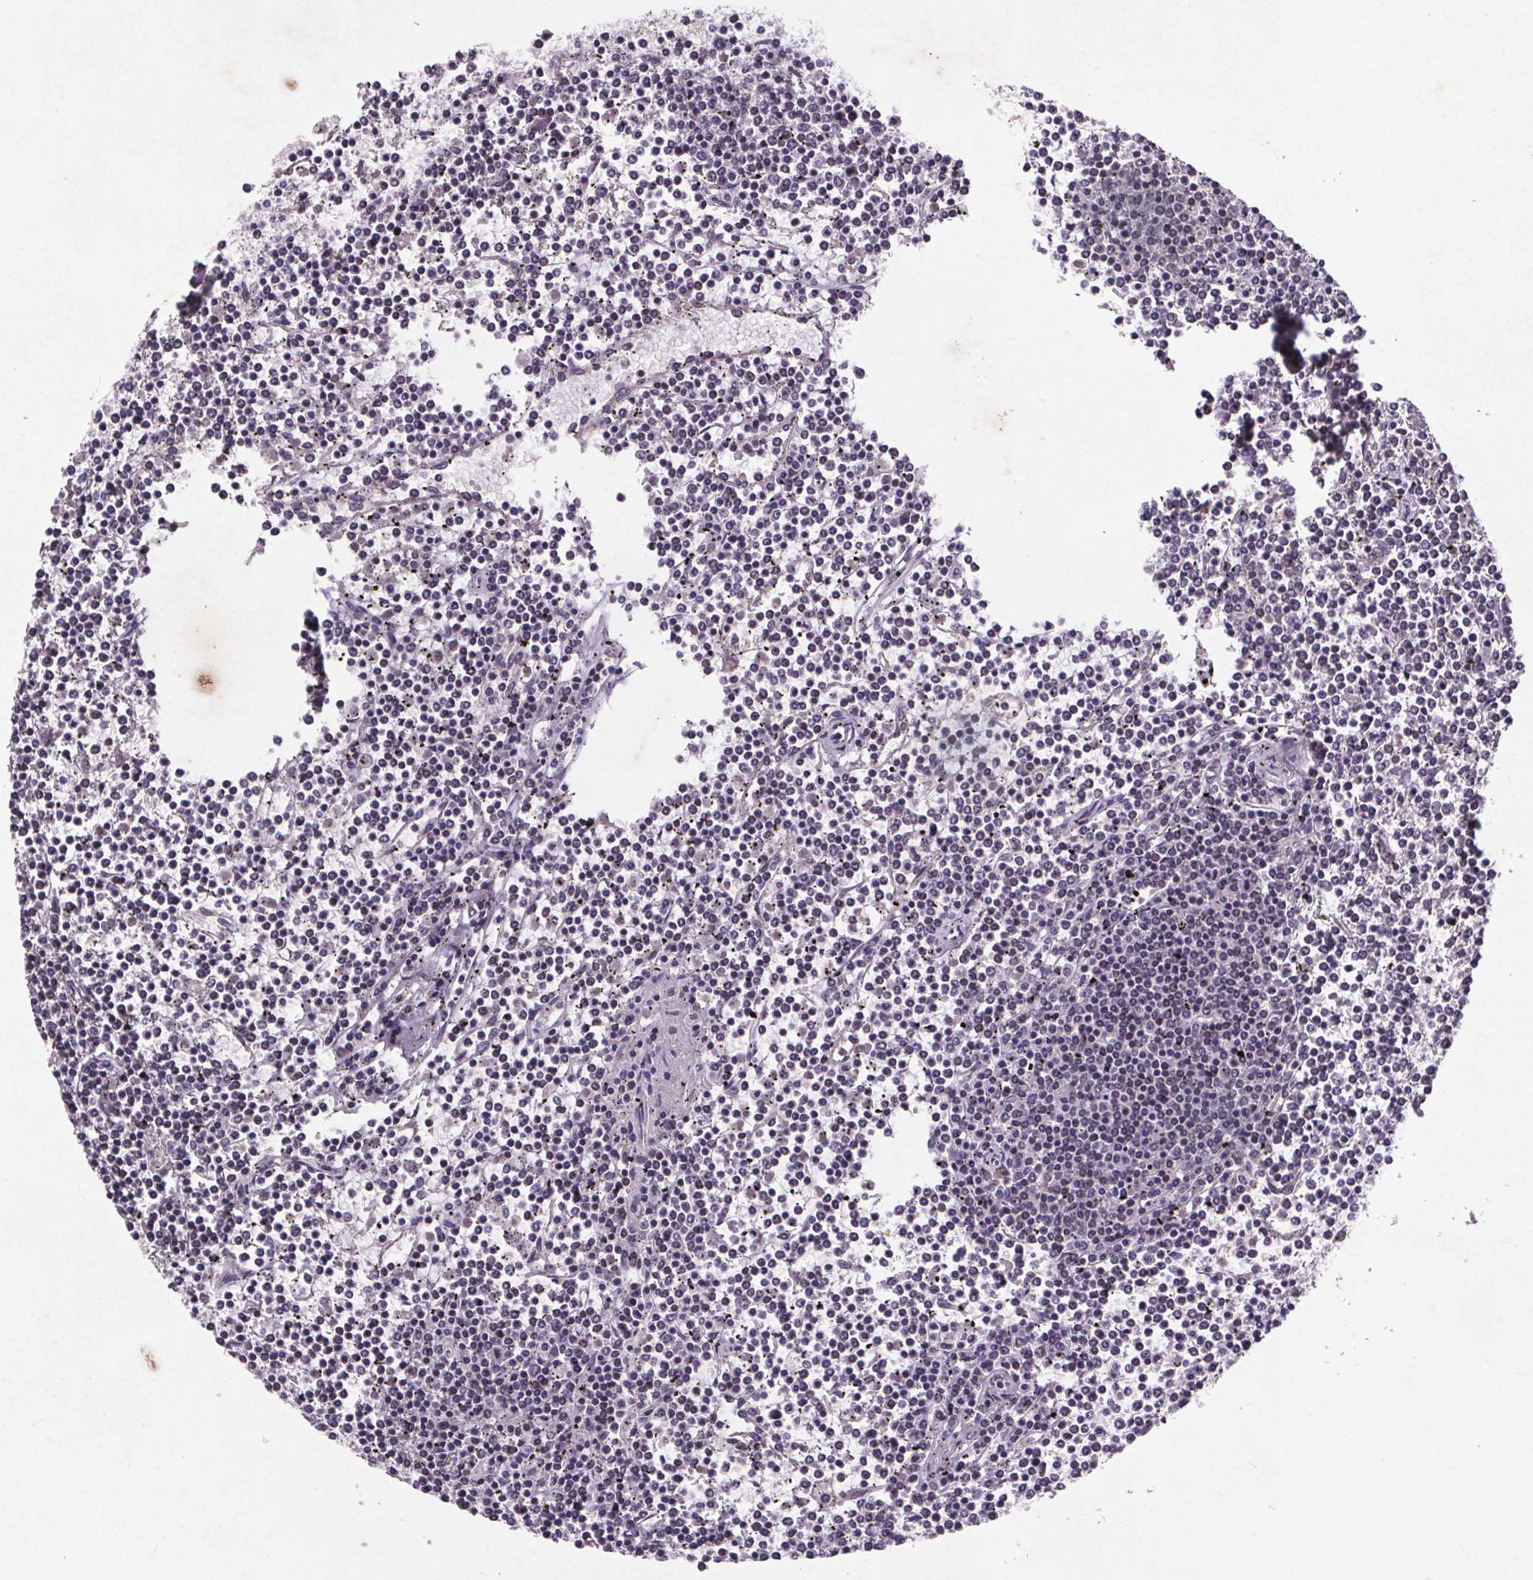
{"staining": {"intensity": "negative", "quantity": "none", "location": "none"}, "tissue": "lymphoma", "cell_type": "Tumor cells", "image_type": "cancer", "snomed": [{"axis": "morphology", "description": "Malignant lymphoma, non-Hodgkin's type, Low grade"}, {"axis": "topography", "description": "Spleen"}], "caption": "A high-resolution photomicrograph shows immunohistochemistry (IHC) staining of low-grade malignant lymphoma, non-Hodgkin's type, which demonstrates no significant expression in tumor cells.", "gene": "STRN3", "patient": {"sex": "female", "age": 19}}